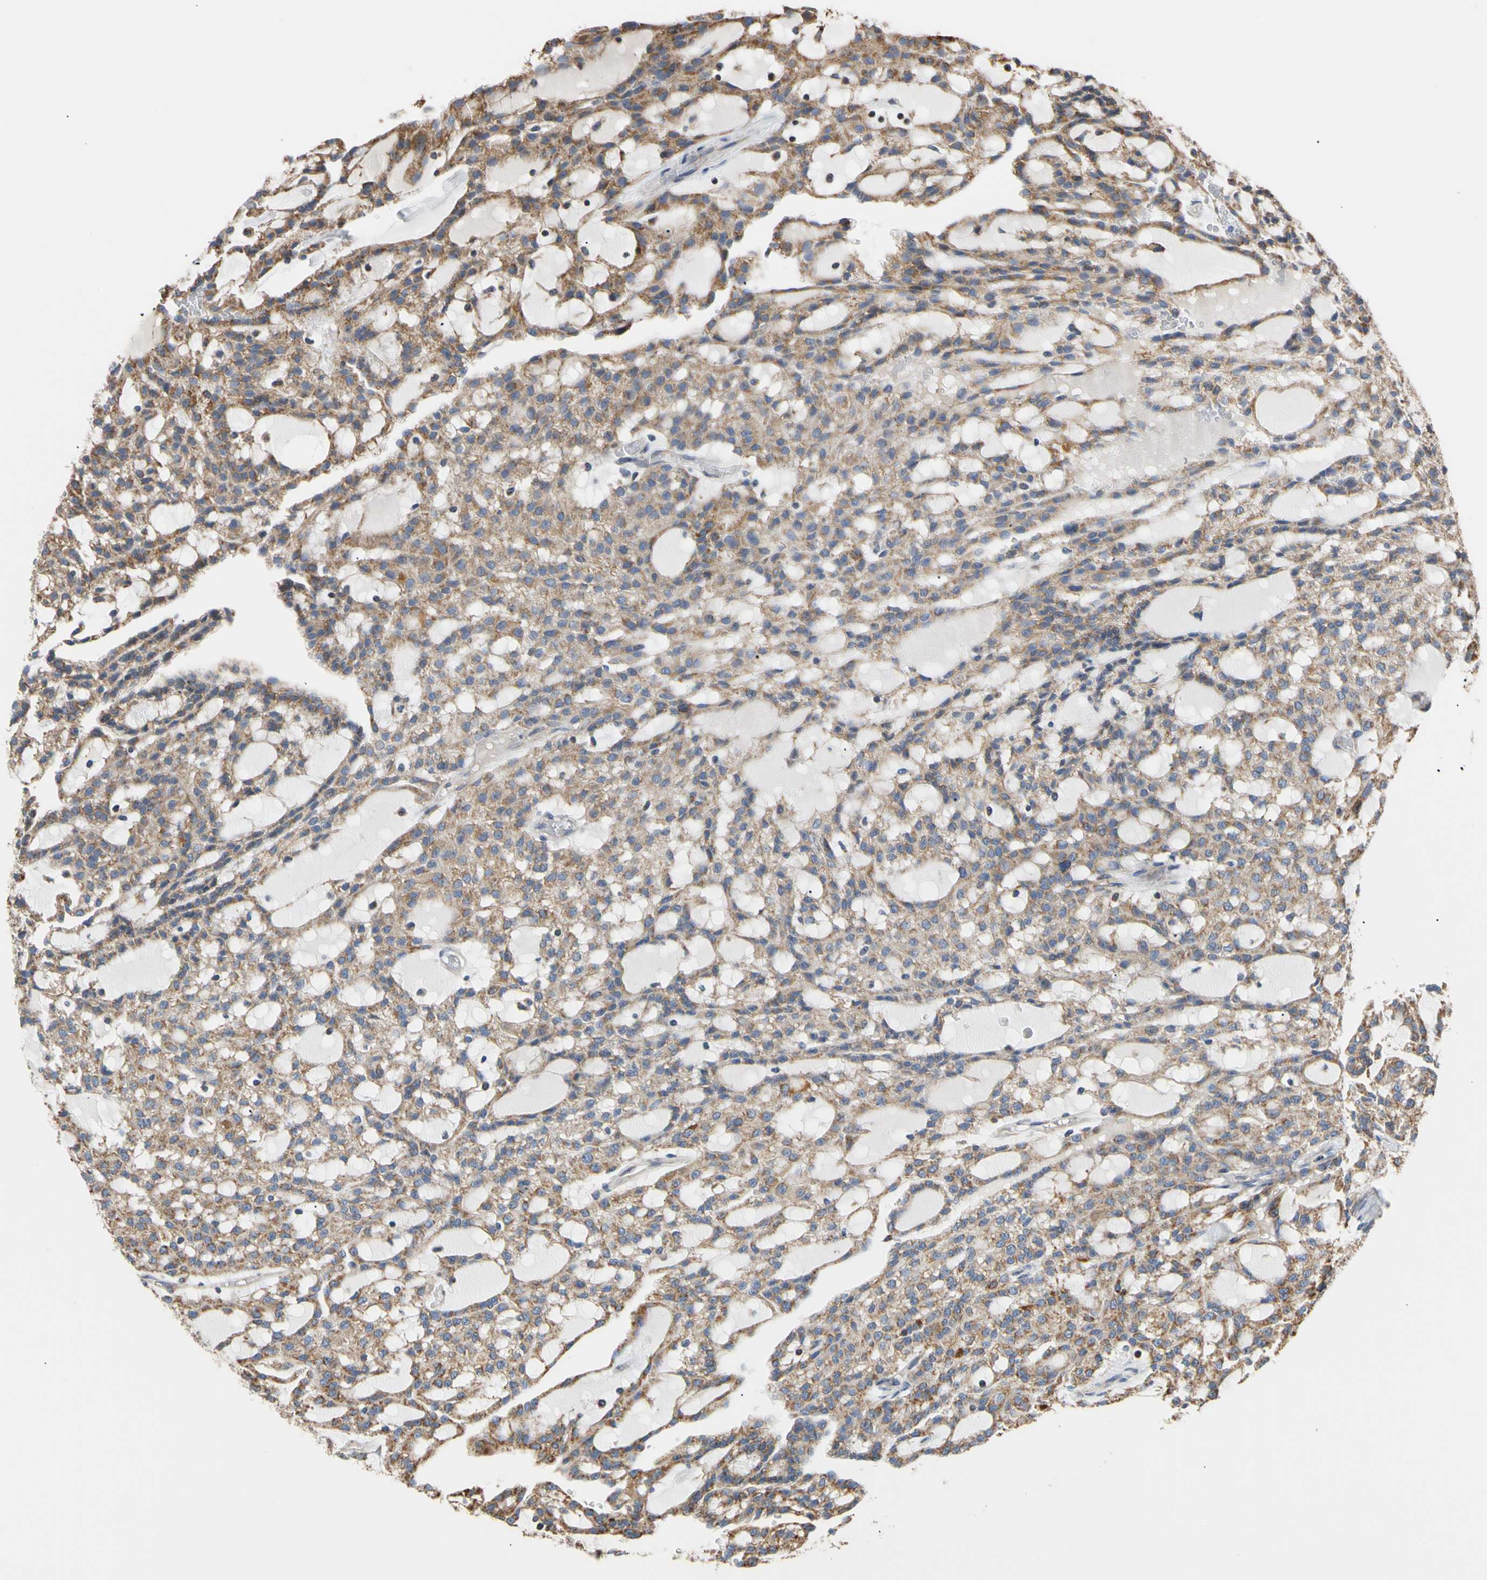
{"staining": {"intensity": "moderate", "quantity": ">75%", "location": "cytoplasmic/membranous"}, "tissue": "renal cancer", "cell_type": "Tumor cells", "image_type": "cancer", "snomed": [{"axis": "morphology", "description": "Adenocarcinoma, NOS"}, {"axis": "topography", "description": "Kidney"}], "caption": "A brown stain labels moderate cytoplasmic/membranous staining of a protein in human renal adenocarcinoma tumor cells.", "gene": "PLGRKT", "patient": {"sex": "male", "age": 63}}